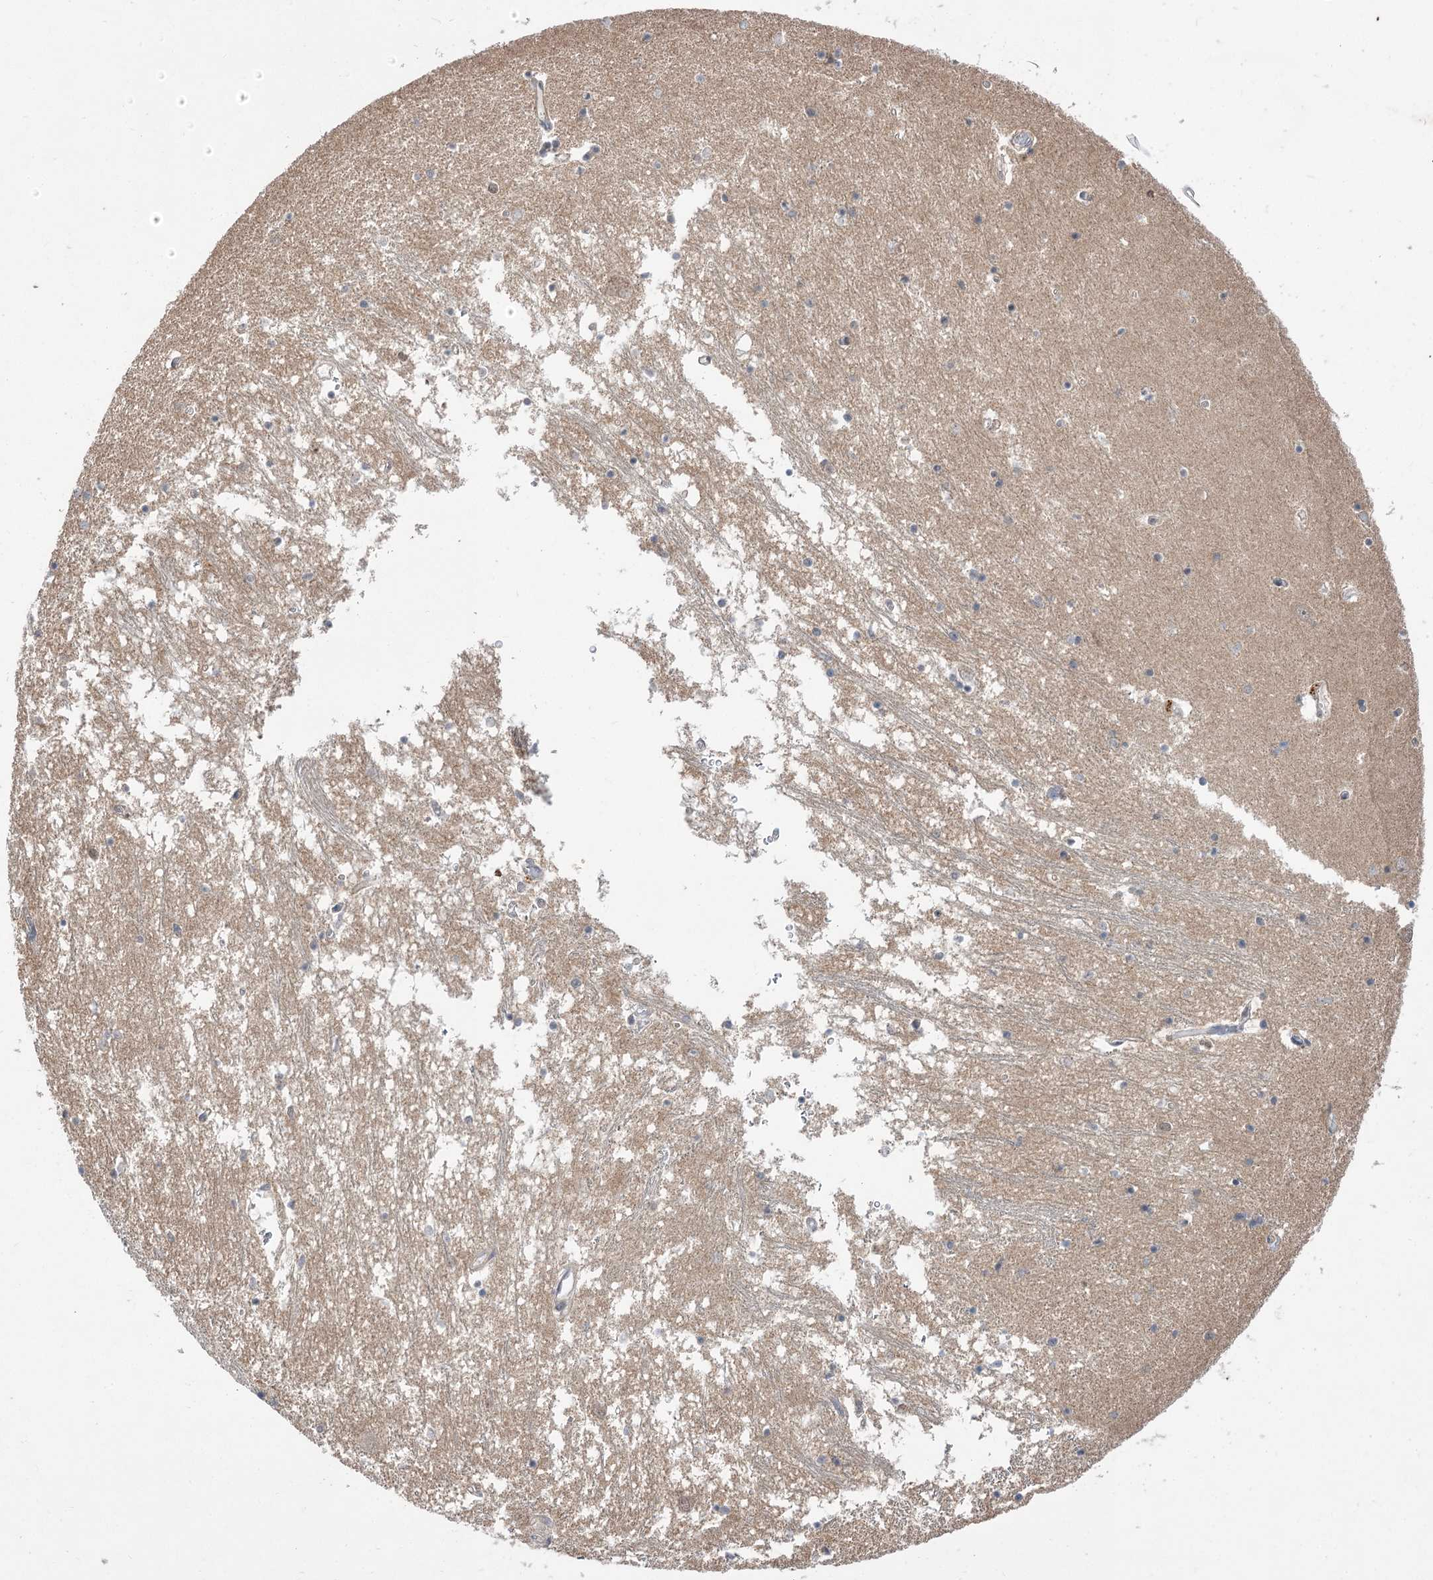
{"staining": {"intensity": "weak", "quantity": "<25%", "location": "cytoplasmic/membranous"}, "tissue": "hippocampus", "cell_type": "Glial cells", "image_type": "normal", "snomed": [{"axis": "morphology", "description": "Normal tissue, NOS"}, {"axis": "topography", "description": "Hippocampus"}], "caption": "An IHC micrograph of benign hippocampus is shown. There is no staining in glial cells of hippocampus.", "gene": "HELT", "patient": {"sex": "male", "age": 70}}